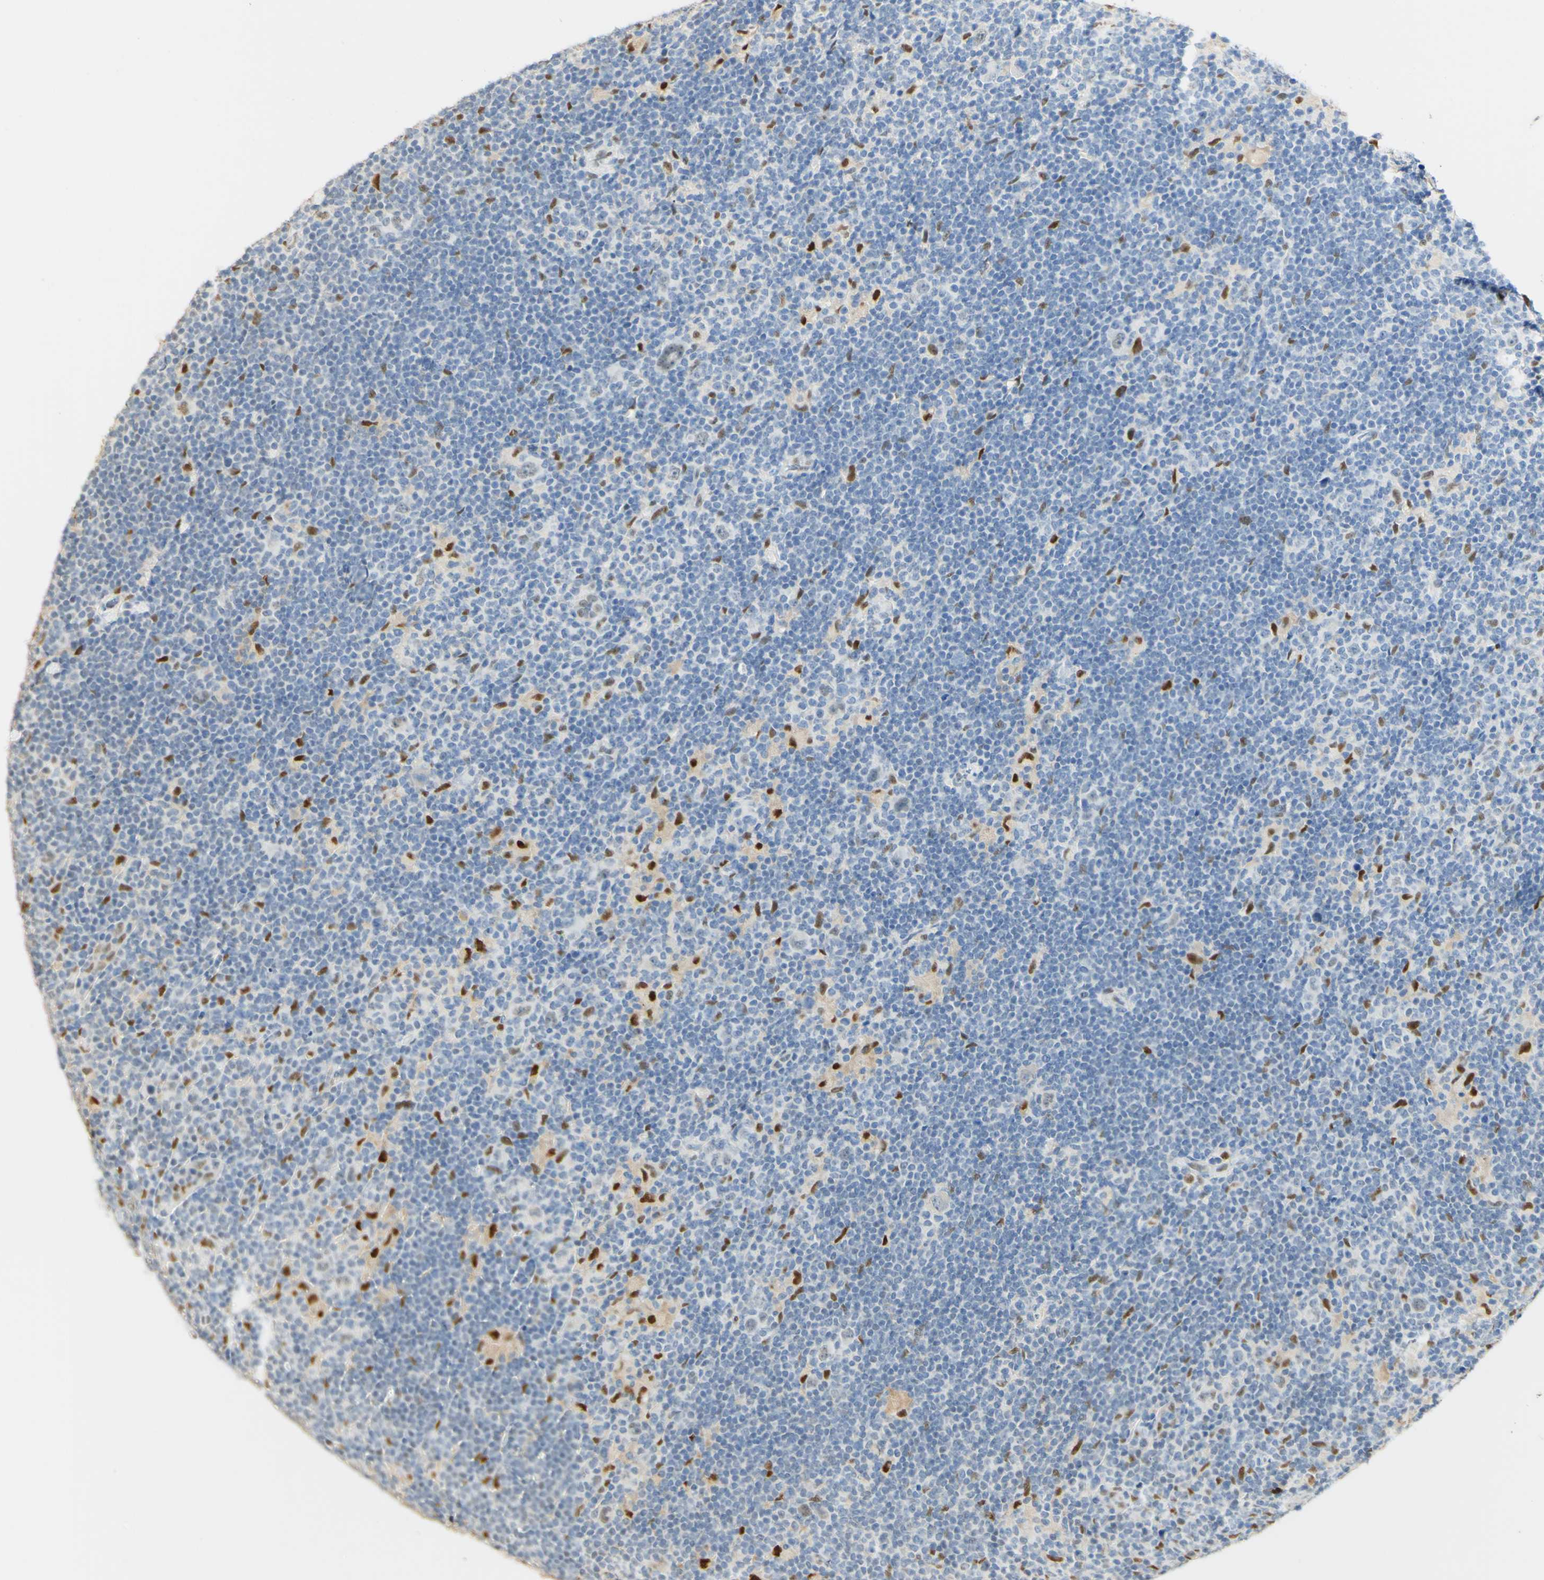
{"staining": {"intensity": "negative", "quantity": "none", "location": "none"}, "tissue": "lymphoma", "cell_type": "Tumor cells", "image_type": "cancer", "snomed": [{"axis": "morphology", "description": "Hodgkin's disease, NOS"}, {"axis": "topography", "description": "Lymph node"}], "caption": "Immunohistochemistry image of neoplastic tissue: human Hodgkin's disease stained with DAB displays no significant protein expression in tumor cells. (Brightfield microscopy of DAB (3,3'-diaminobenzidine) immunohistochemistry (IHC) at high magnification).", "gene": "MAP3K4", "patient": {"sex": "female", "age": 57}}